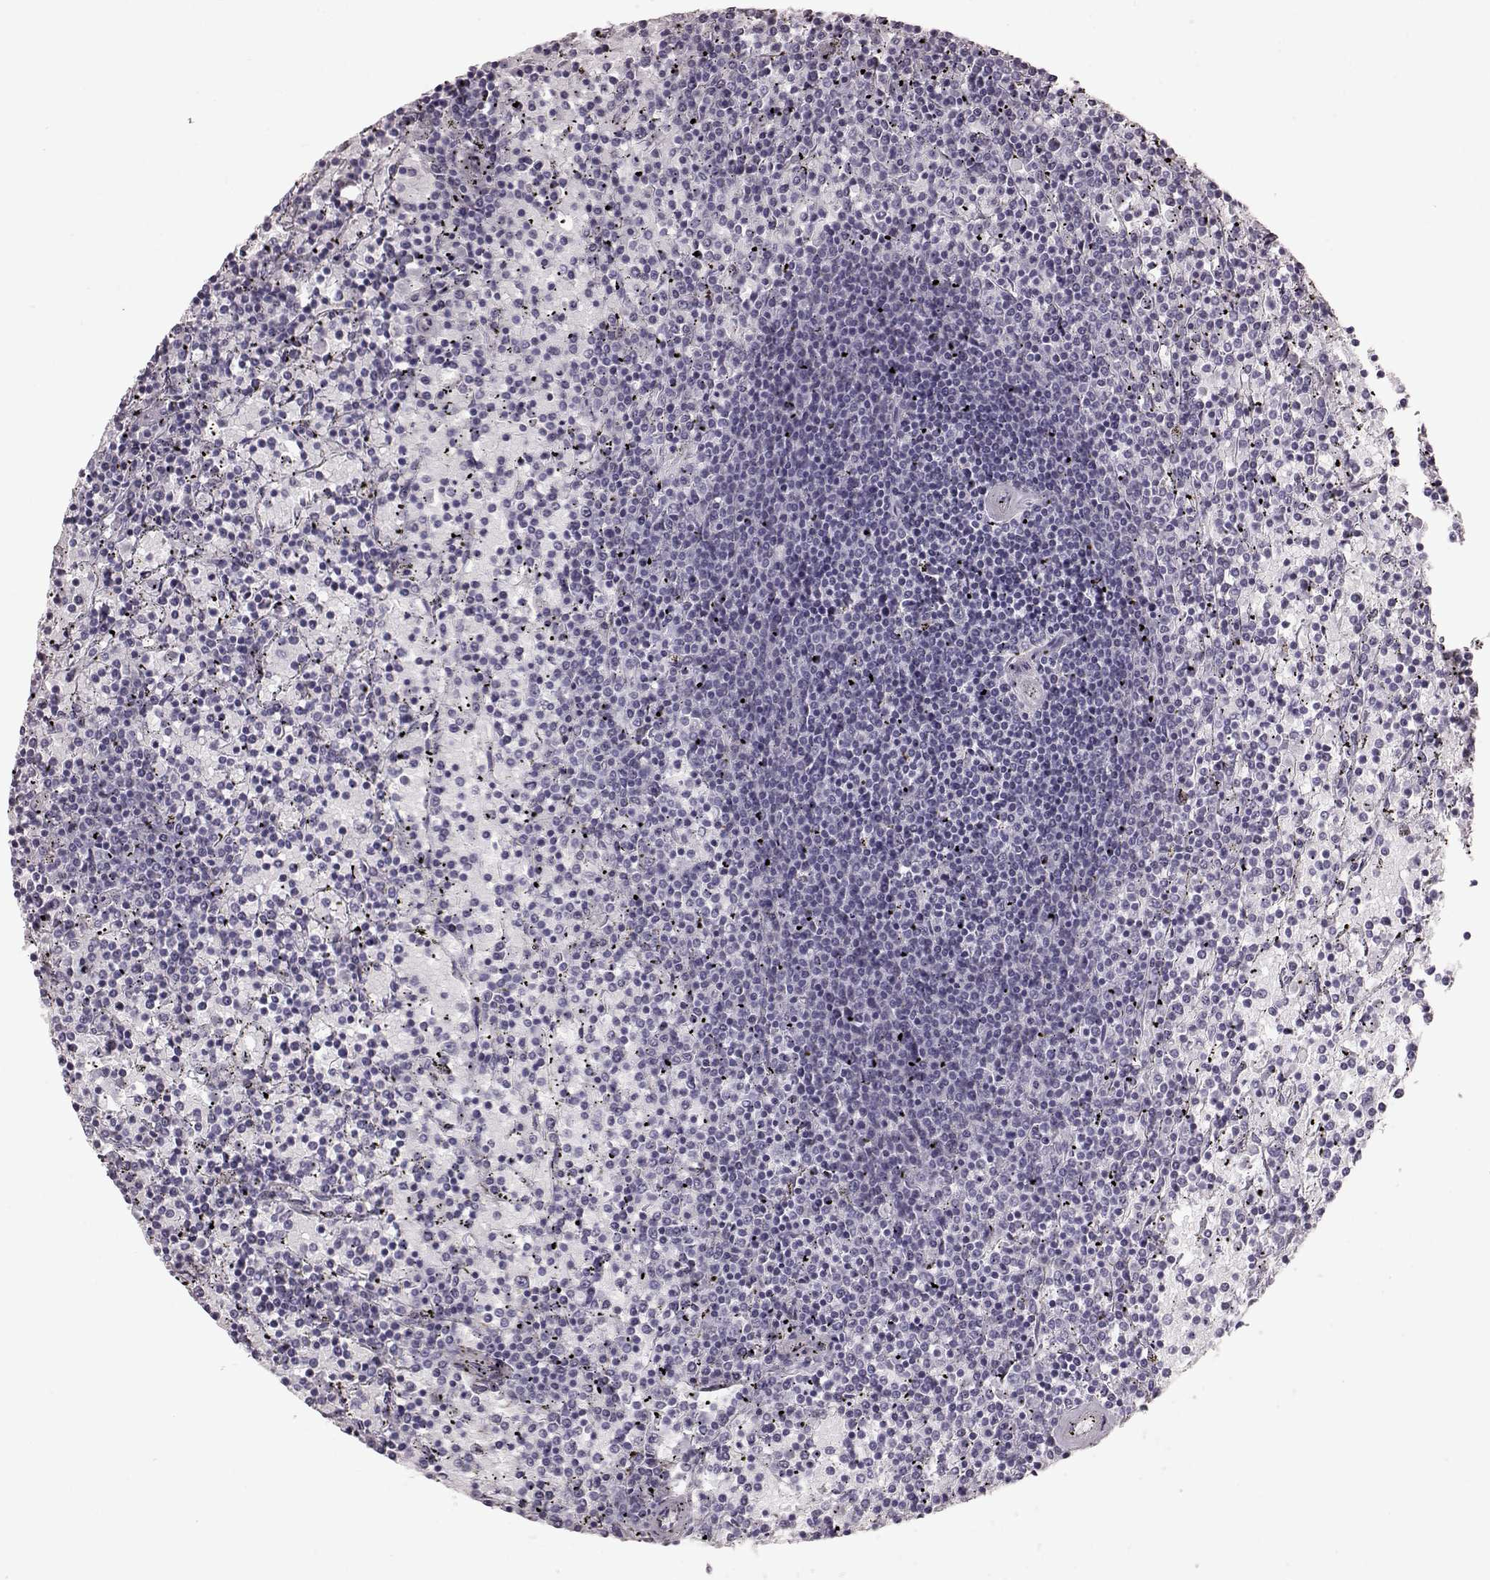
{"staining": {"intensity": "negative", "quantity": "none", "location": "none"}, "tissue": "lymphoma", "cell_type": "Tumor cells", "image_type": "cancer", "snomed": [{"axis": "morphology", "description": "Malignant lymphoma, non-Hodgkin's type, Low grade"}, {"axis": "topography", "description": "Spleen"}], "caption": "There is no significant positivity in tumor cells of lymphoma. Nuclei are stained in blue.", "gene": "CRYBA2", "patient": {"sex": "female", "age": 77}}